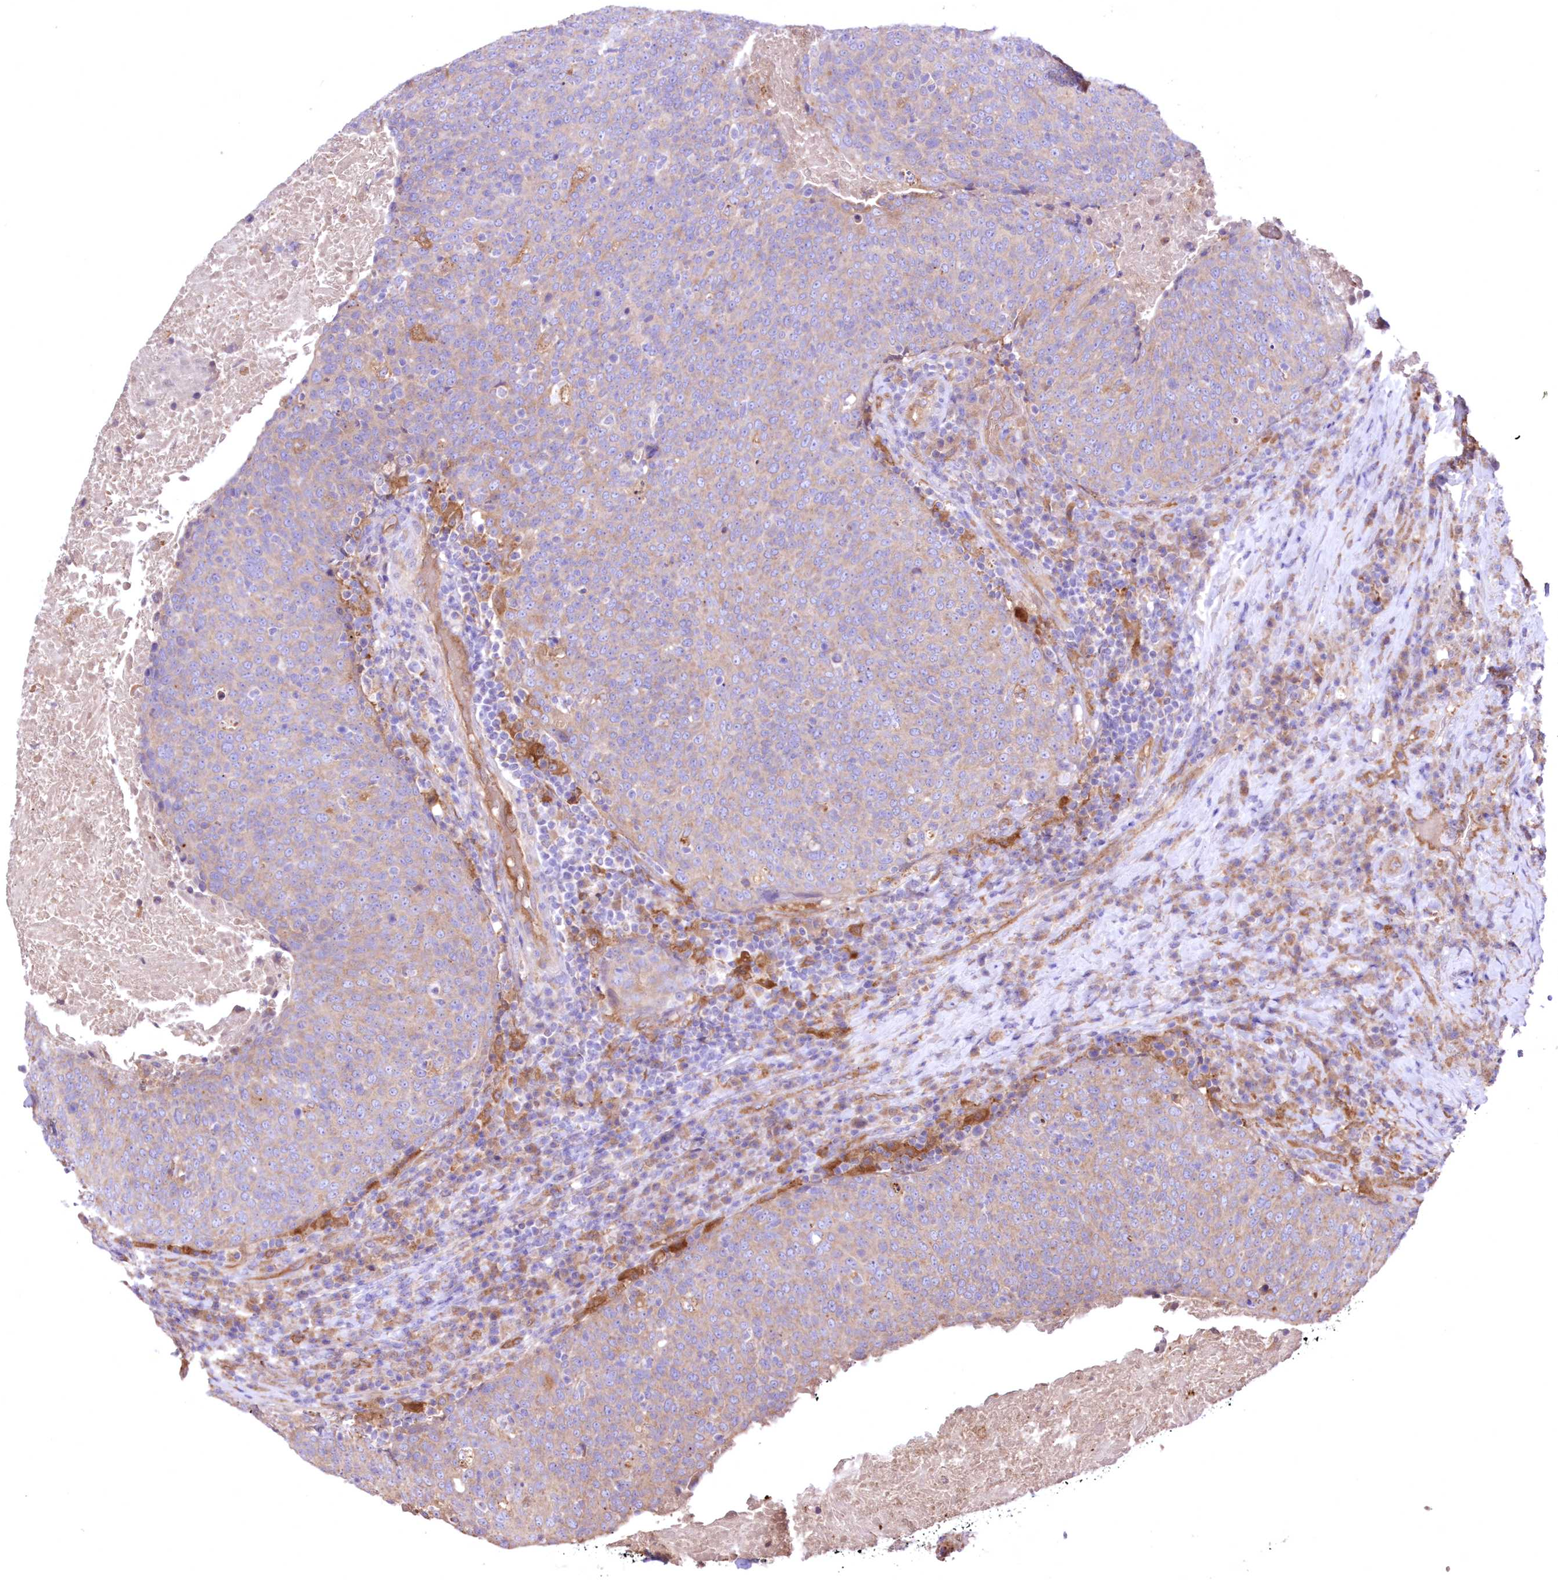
{"staining": {"intensity": "weak", "quantity": "<25%", "location": "cytoplasmic/membranous"}, "tissue": "head and neck cancer", "cell_type": "Tumor cells", "image_type": "cancer", "snomed": [{"axis": "morphology", "description": "Squamous cell carcinoma, NOS"}, {"axis": "morphology", "description": "Squamous cell carcinoma, metastatic, NOS"}, {"axis": "topography", "description": "Lymph node"}, {"axis": "topography", "description": "Head-Neck"}], "caption": "Immunohistochemical staining of human head and neck metastatic squamous cell carcinoma exhibits no significant positivity in tumor cells.", "gene": "FCHO2", "patient": {"sex": "male", "age": 62}}